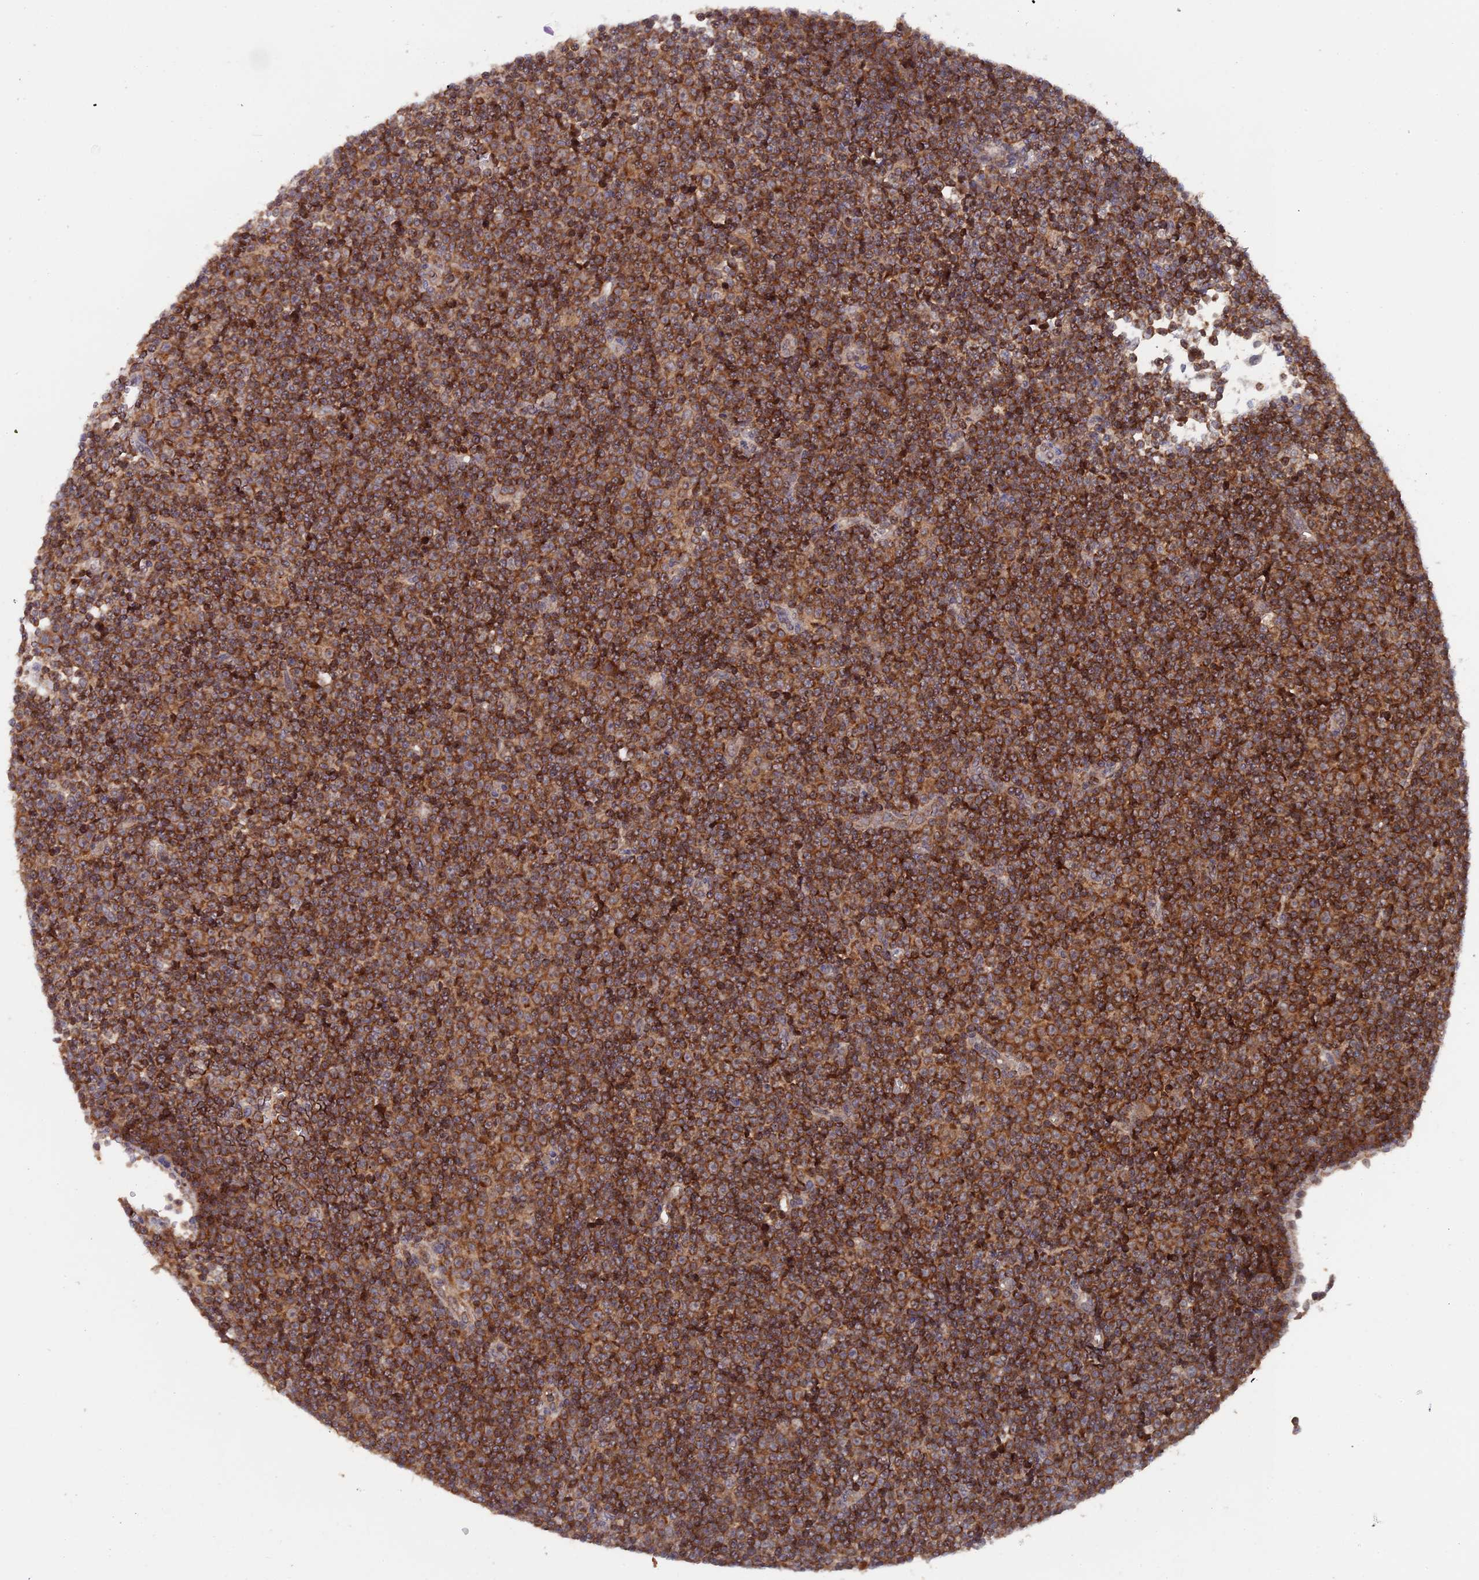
{"staining": {"intensity": "strong", "quantity": ">75%", "location": "cytoplasmic/membranous"}, "tissue": "lymphoma", "cell_type": "Tumor cells", "image_type": "cancer", "snomed": [{"axis": "morphology", "description": "Malignant lymphoma, non-Hodgkin's type, Low grade"}, {"axis": "topography", "description": "Lymph node"}], "caption": "The image shows a brown stain indicating the presence of a protein in the cytoplasmic/membranous of tumor cells in lymphoma.", "gene": "RAB15", "patient": {"sex": "female", "age": 67}}